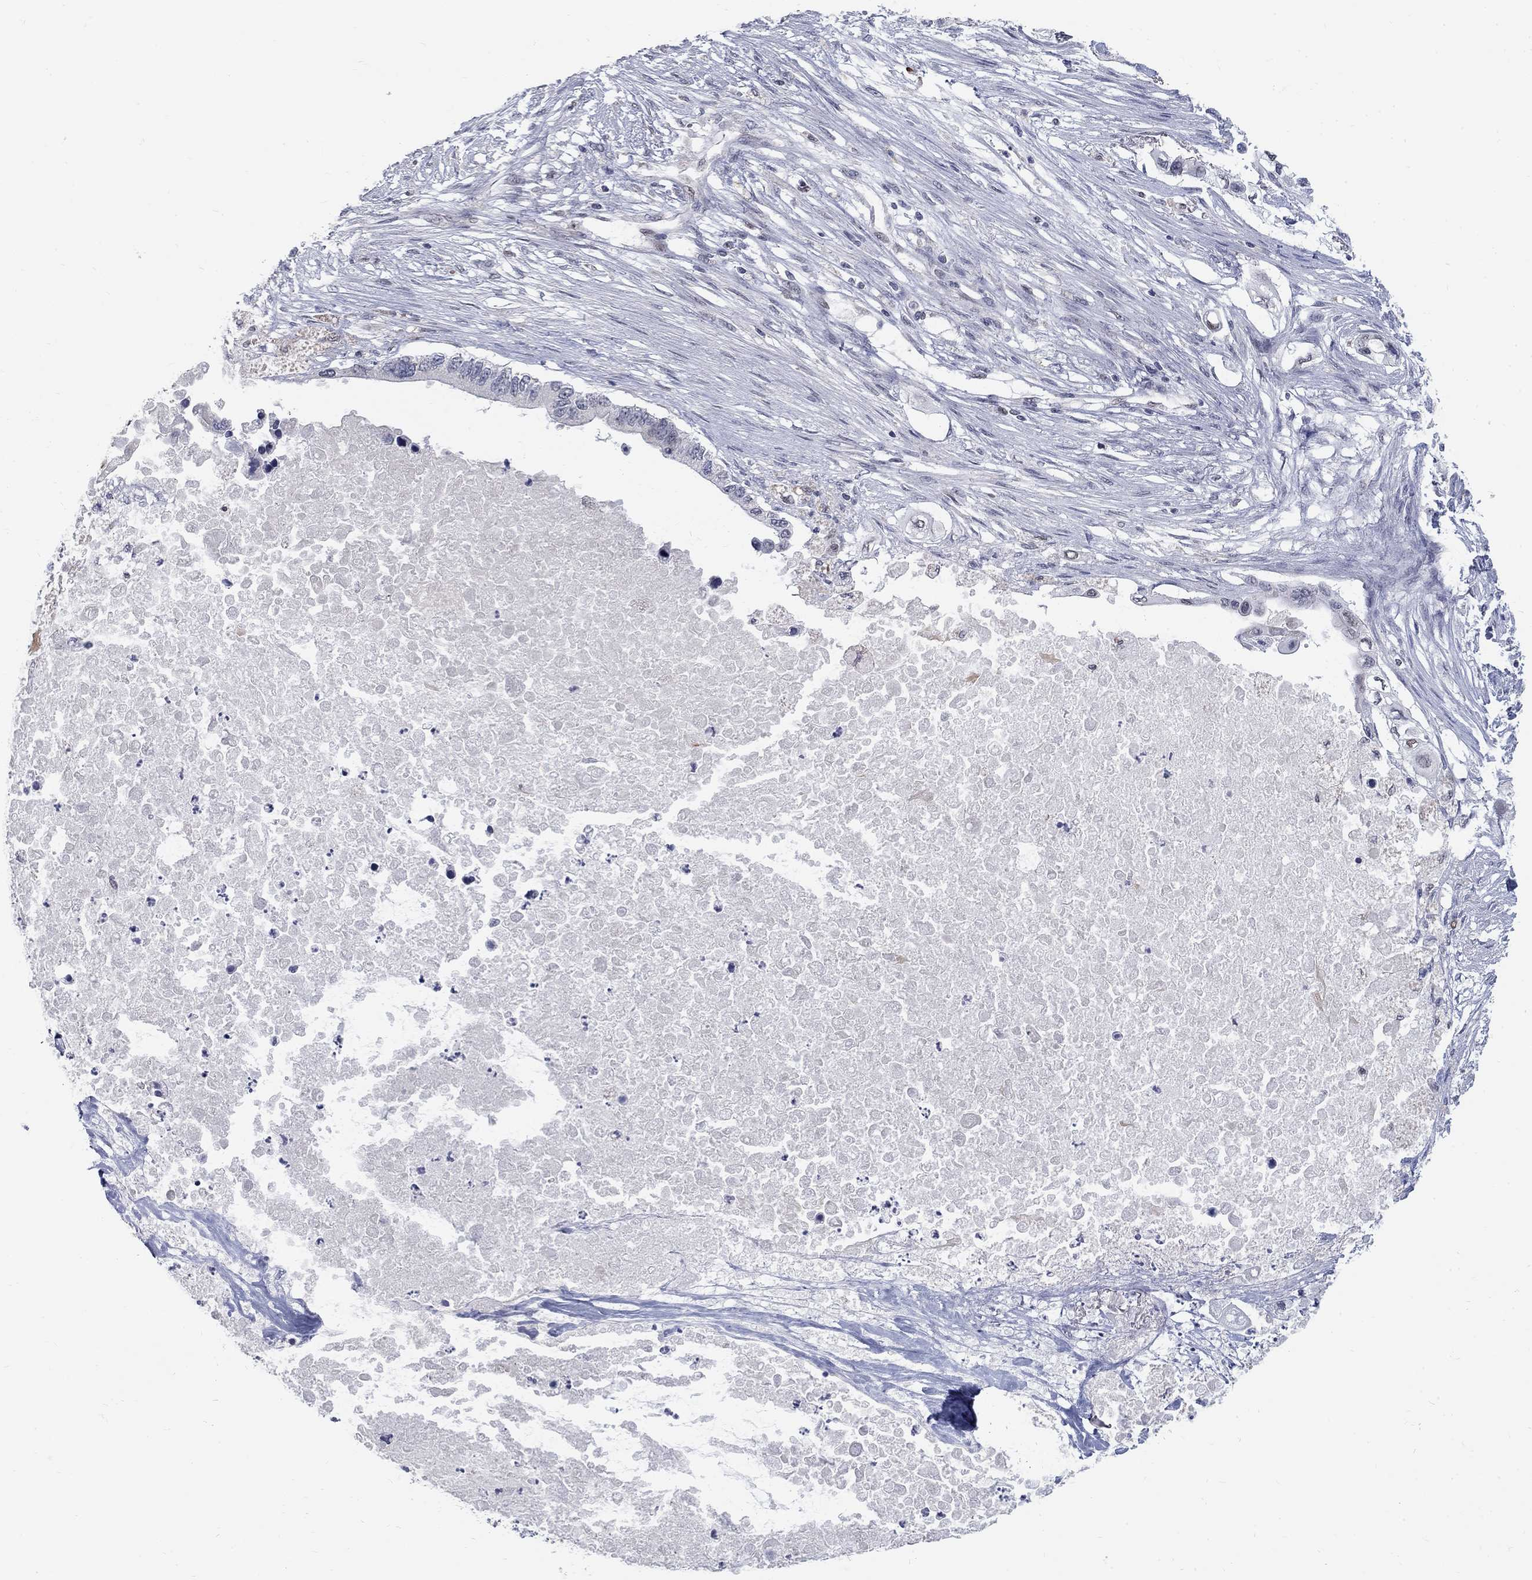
{"staining": {"intensity": "negative", "quantity": "none", "location": "none"}, "tissue": "pancreatic cancer", "cell_type": "Tumor cells", "image_type": "cancer", "snomed": [{"axis": "morphology", "description": "Adenocarcinoma, NOS"}, {"axis": "topography", "description": "Pancreas"}], "caption": "Immunohistochemistry (IHC) image of neoplastic tissue: pancreatic adenocarcinoma stained with DAB (3,3'-diaminobenzidine) exhibits no significant protein expression in tumor cells. (Stains: DAB (3,3'-diaminobenzidine) immunohistochemistry with hematoxylin counter stain, Microscopy: brightfield microscopy at high magnification).", "gene": "GCFC2", "patient": {"sex": "female", "age": 63}}